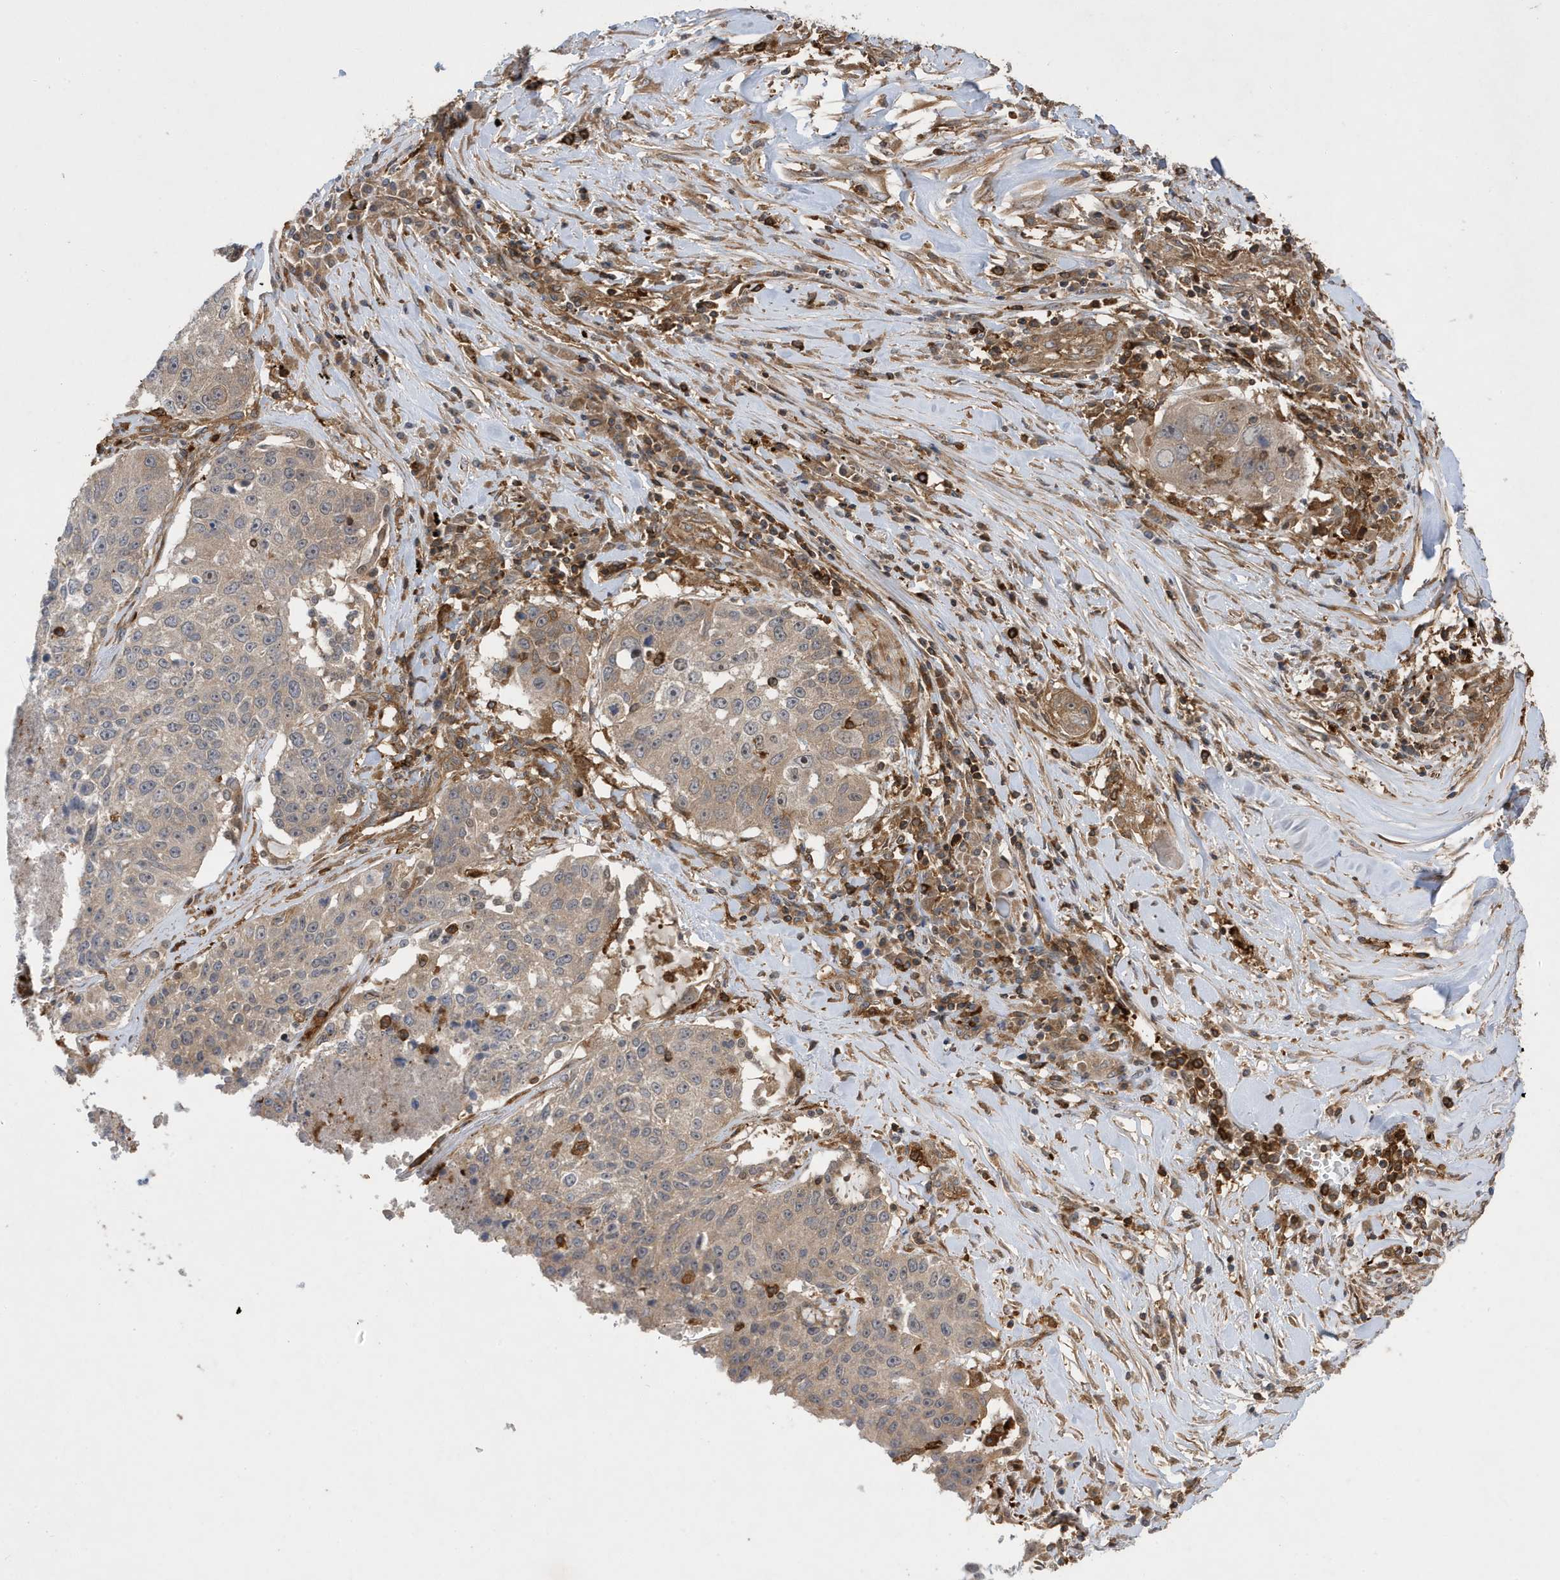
{"staining": {"intensity": "moderate", "quantity": "25%-75%", "location": "cytoplasmic/membranous"}, "tissue": "lung cancer", "cell_type": "Tumor cells", "image_type": "cancer", "snomed": [{"axis": "morphology", "description": "Squamous cell carcinoma, NOS"}, {"axis": "topography", "description": "Lung"}], "caption": "Immunohistochemistry (IHC) photomicrograph of human lung squamous cell carcinoma stained for a protein (brown), which reveals medium levels of moderate cytoplasmic/membranous expression in approximately 25%-75% of tumor cells.", "gene": "LAPTM4A", "patient": {"sex": "male", "age": 61}}